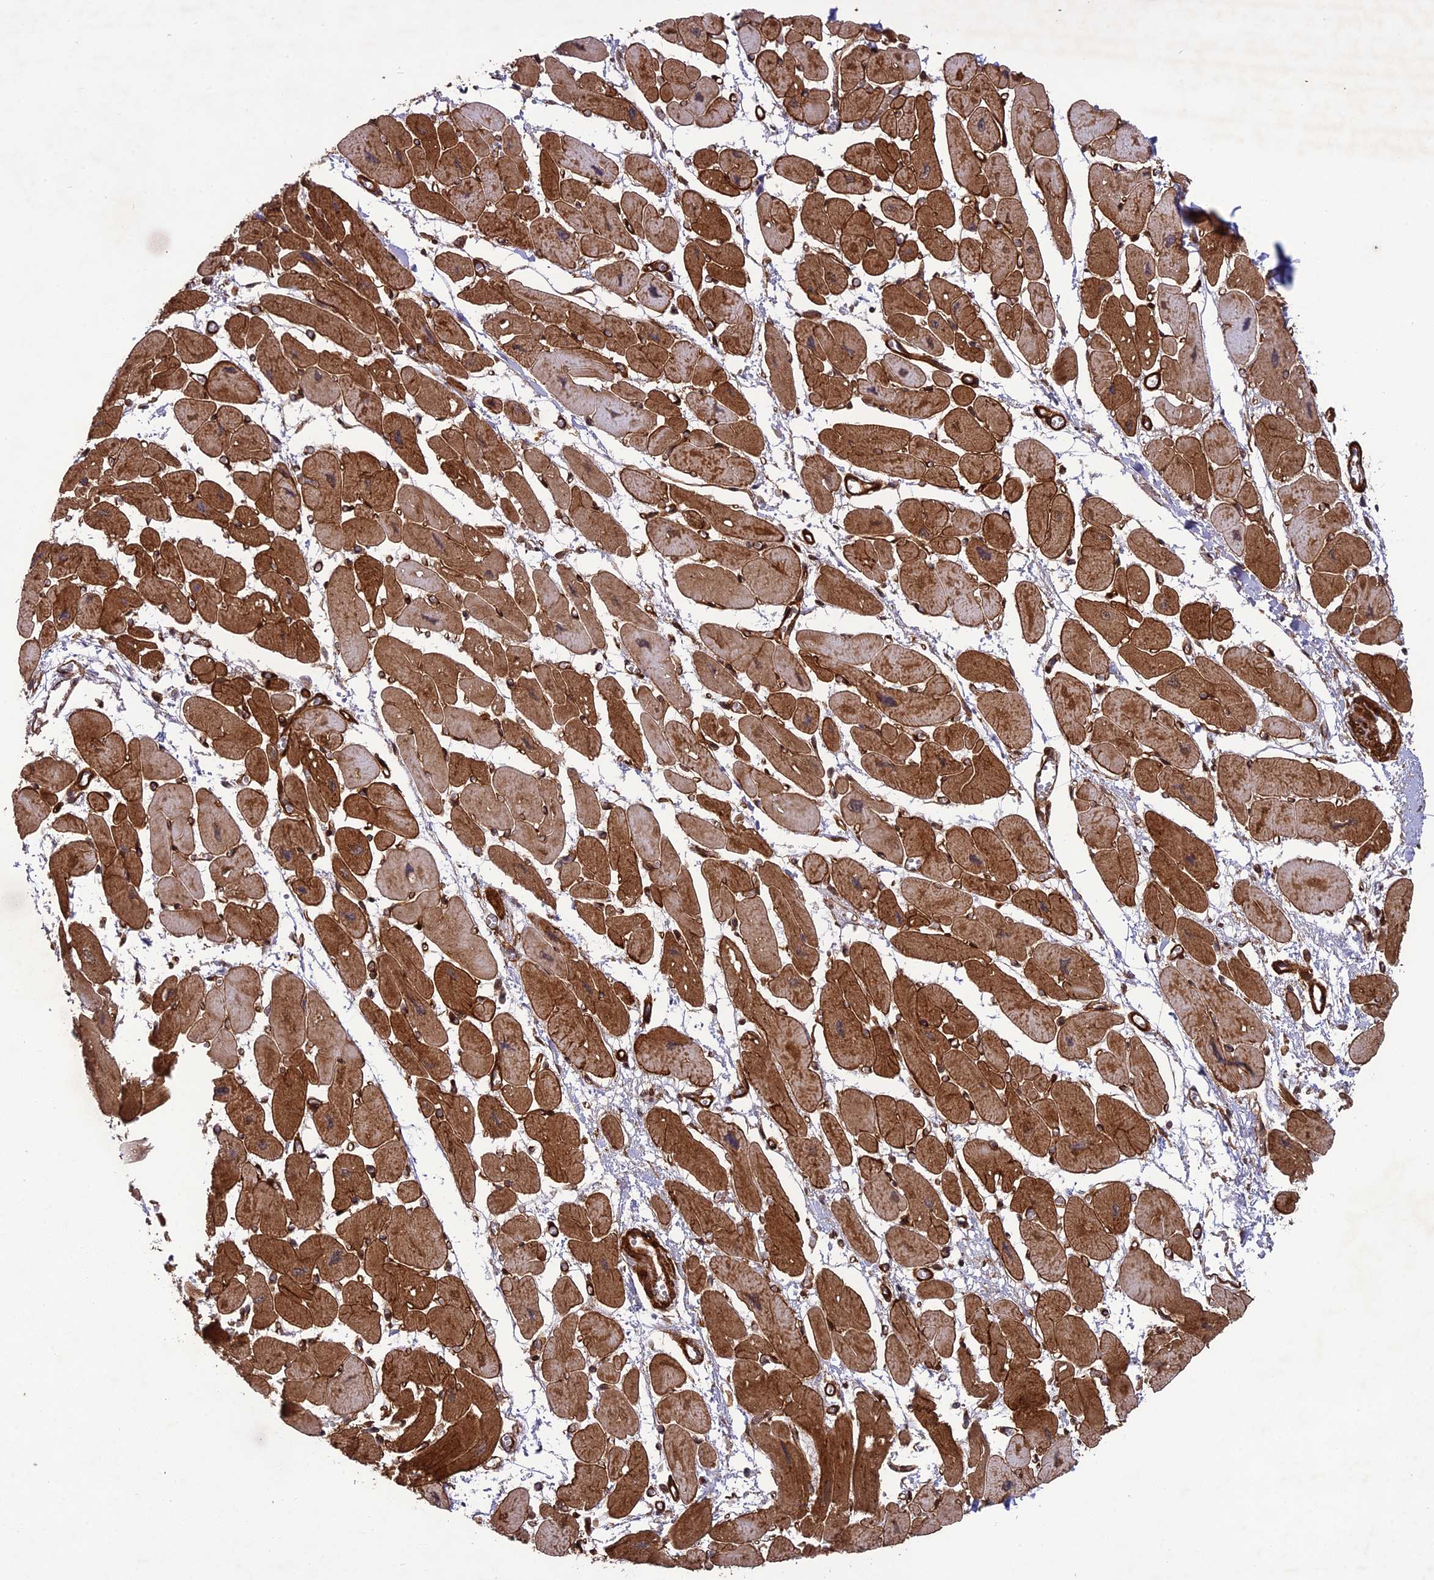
{"staining": {"intensity": "moderate", "quantity": ">75%", "location": "cytoplasmic/membranous"}, "tissue": "heart muscle", "cell_type": "Cardiomyocytes", "image_type": "normal", "snomed": [{"axis": "morphology", "description": "Normal tissue, NOS"}, {"axis": "topography", "description": "Heart"}], "caption": "IHC photomicrograph of unremarkable human heart muscle stained for a protein (brown), which exhibits medium levels of moderate cytoplasmic/membranous positivity in approximately >75% of cardiomyocytes.", "gene": "TNS1", "patient": {"sex": "female", "age": 54}}